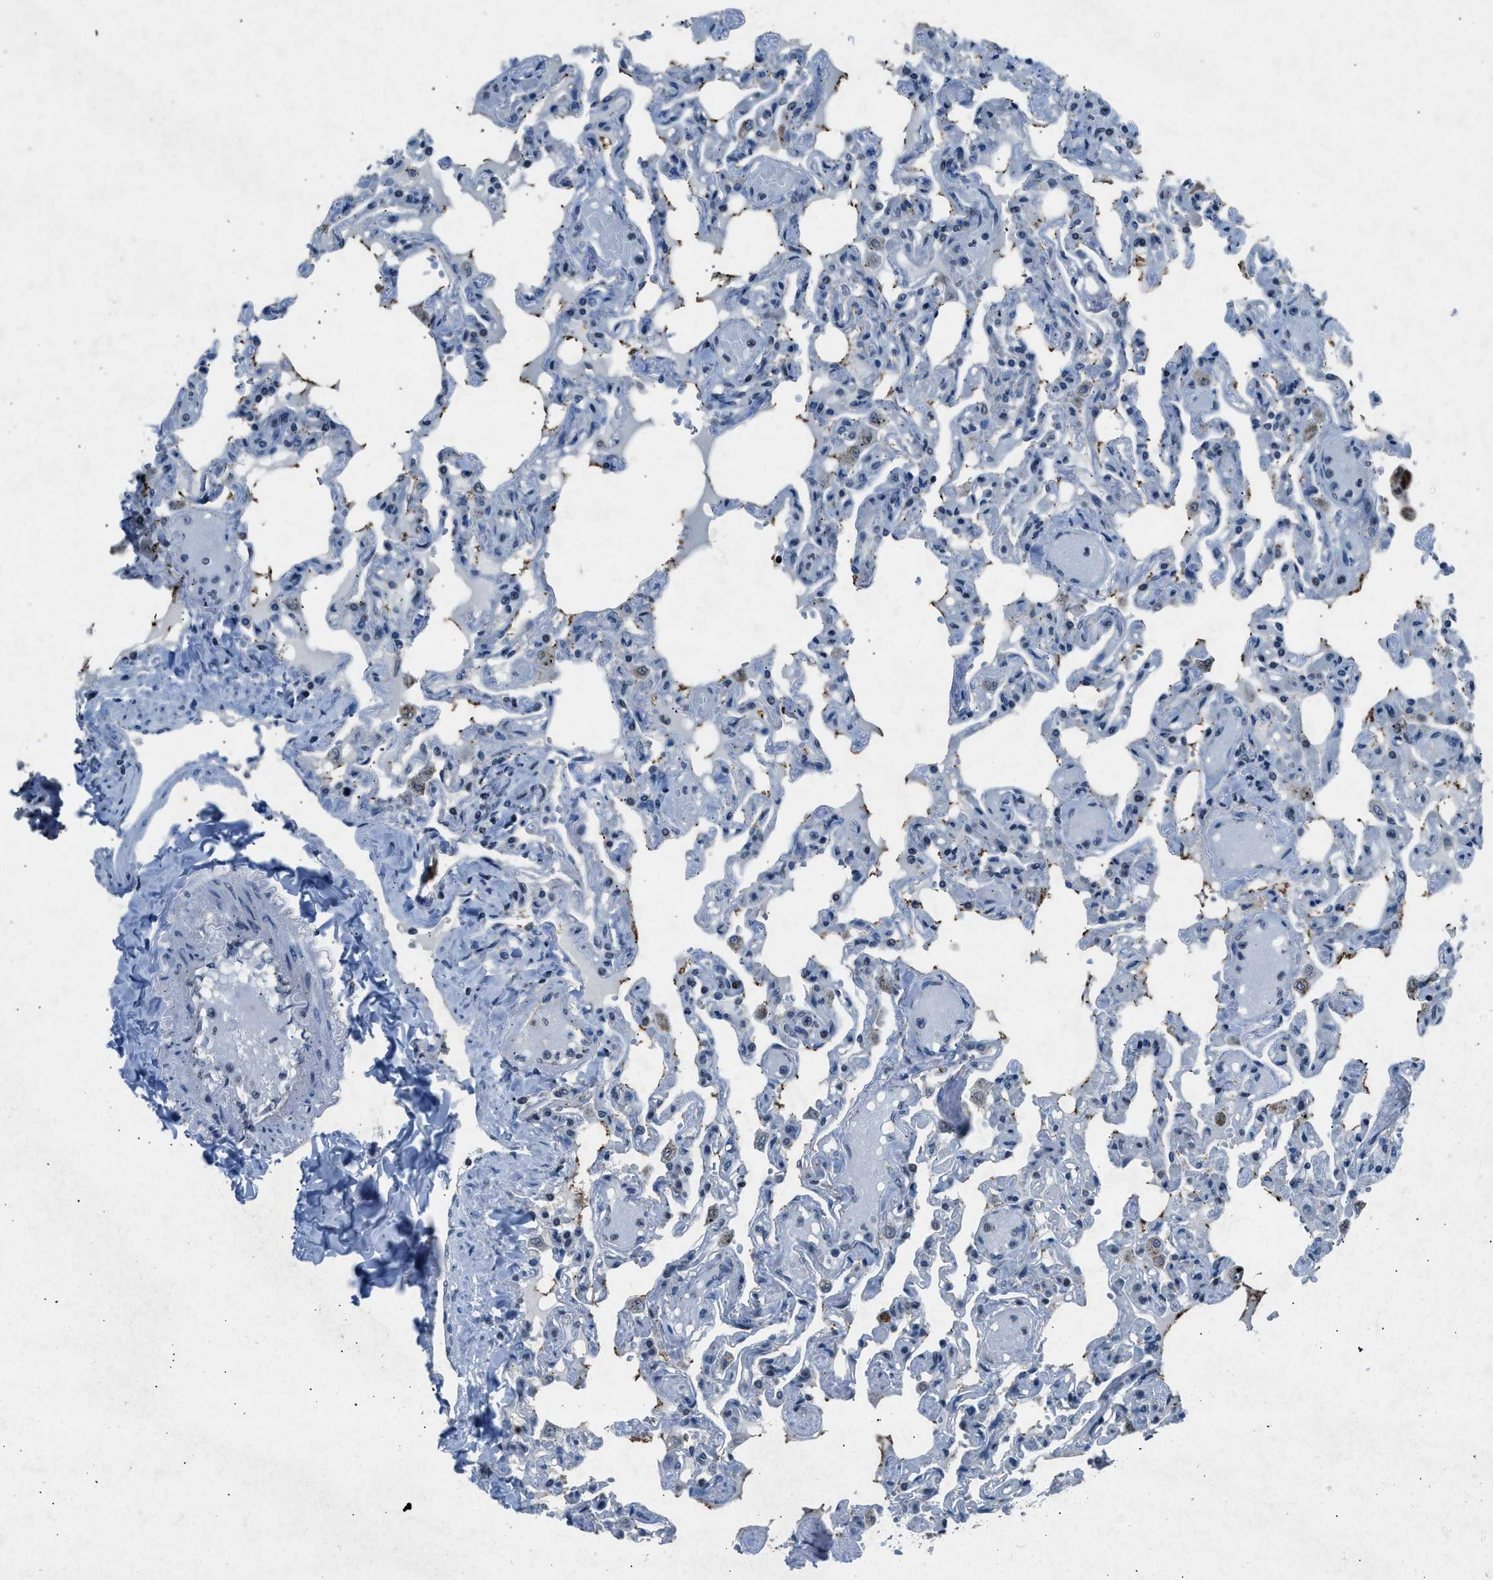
{"staining": {"intensity": "negative", "quantity": "none", "location": "none"}, "tissue": "lung", "cell_type": "Alveolar cells", "image_type": "normal", "snomed": [{"axis": "morphology", "description": "Normal tissue, NOS"}, {"axis": "topography", "description": "Lung"}], "caption": "Immunohistochemistry (IHC) image of benign lung stained for a protein (brown), which demonstrates no staining in alveolar cells.", "gene": "ADCY1", "patient": {"sex": "male", "age": 21}}